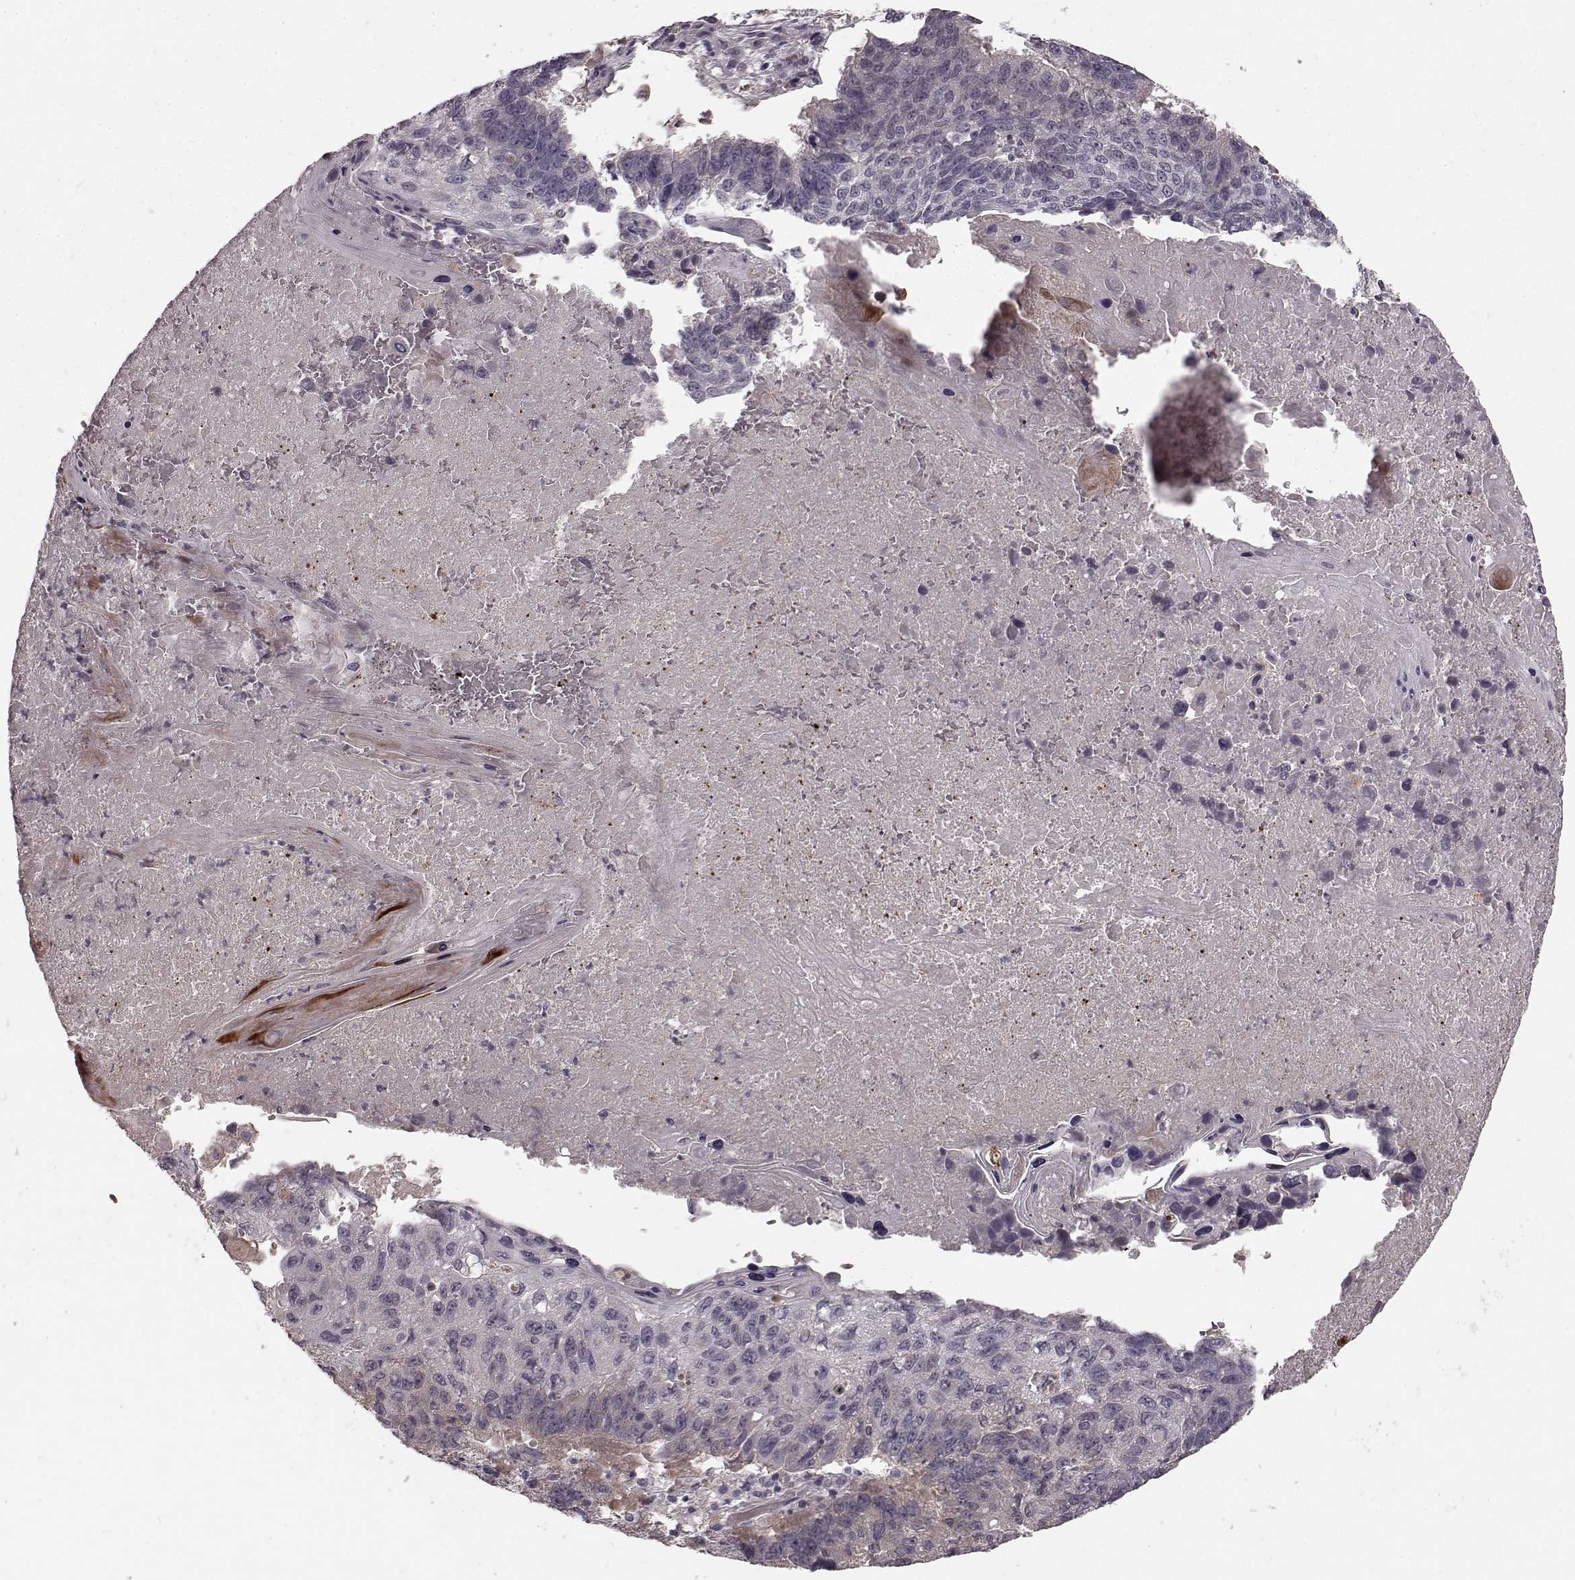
{"staining": {"intensity": "negative", "quantity": "none", "location": "none"}, "tissue": "lung cancer", "cell_type": "Tumor cells", "image_type": "cancer", "snomed": [{"axis": "morphology", "description": "Squamous cell carcinoma, NOS"}, {"axis": "topography", "description": "Lung"}], "caption": "Immunohistochemistry histopathology image of neoplastic tissue: lung cancer stained with DAB (3,3'-diaminobenzidine) reveals no significant protein positivity in tumor cells.", "gene": "SLC22A18", "patient": {"sex": "male", "age": 73}}